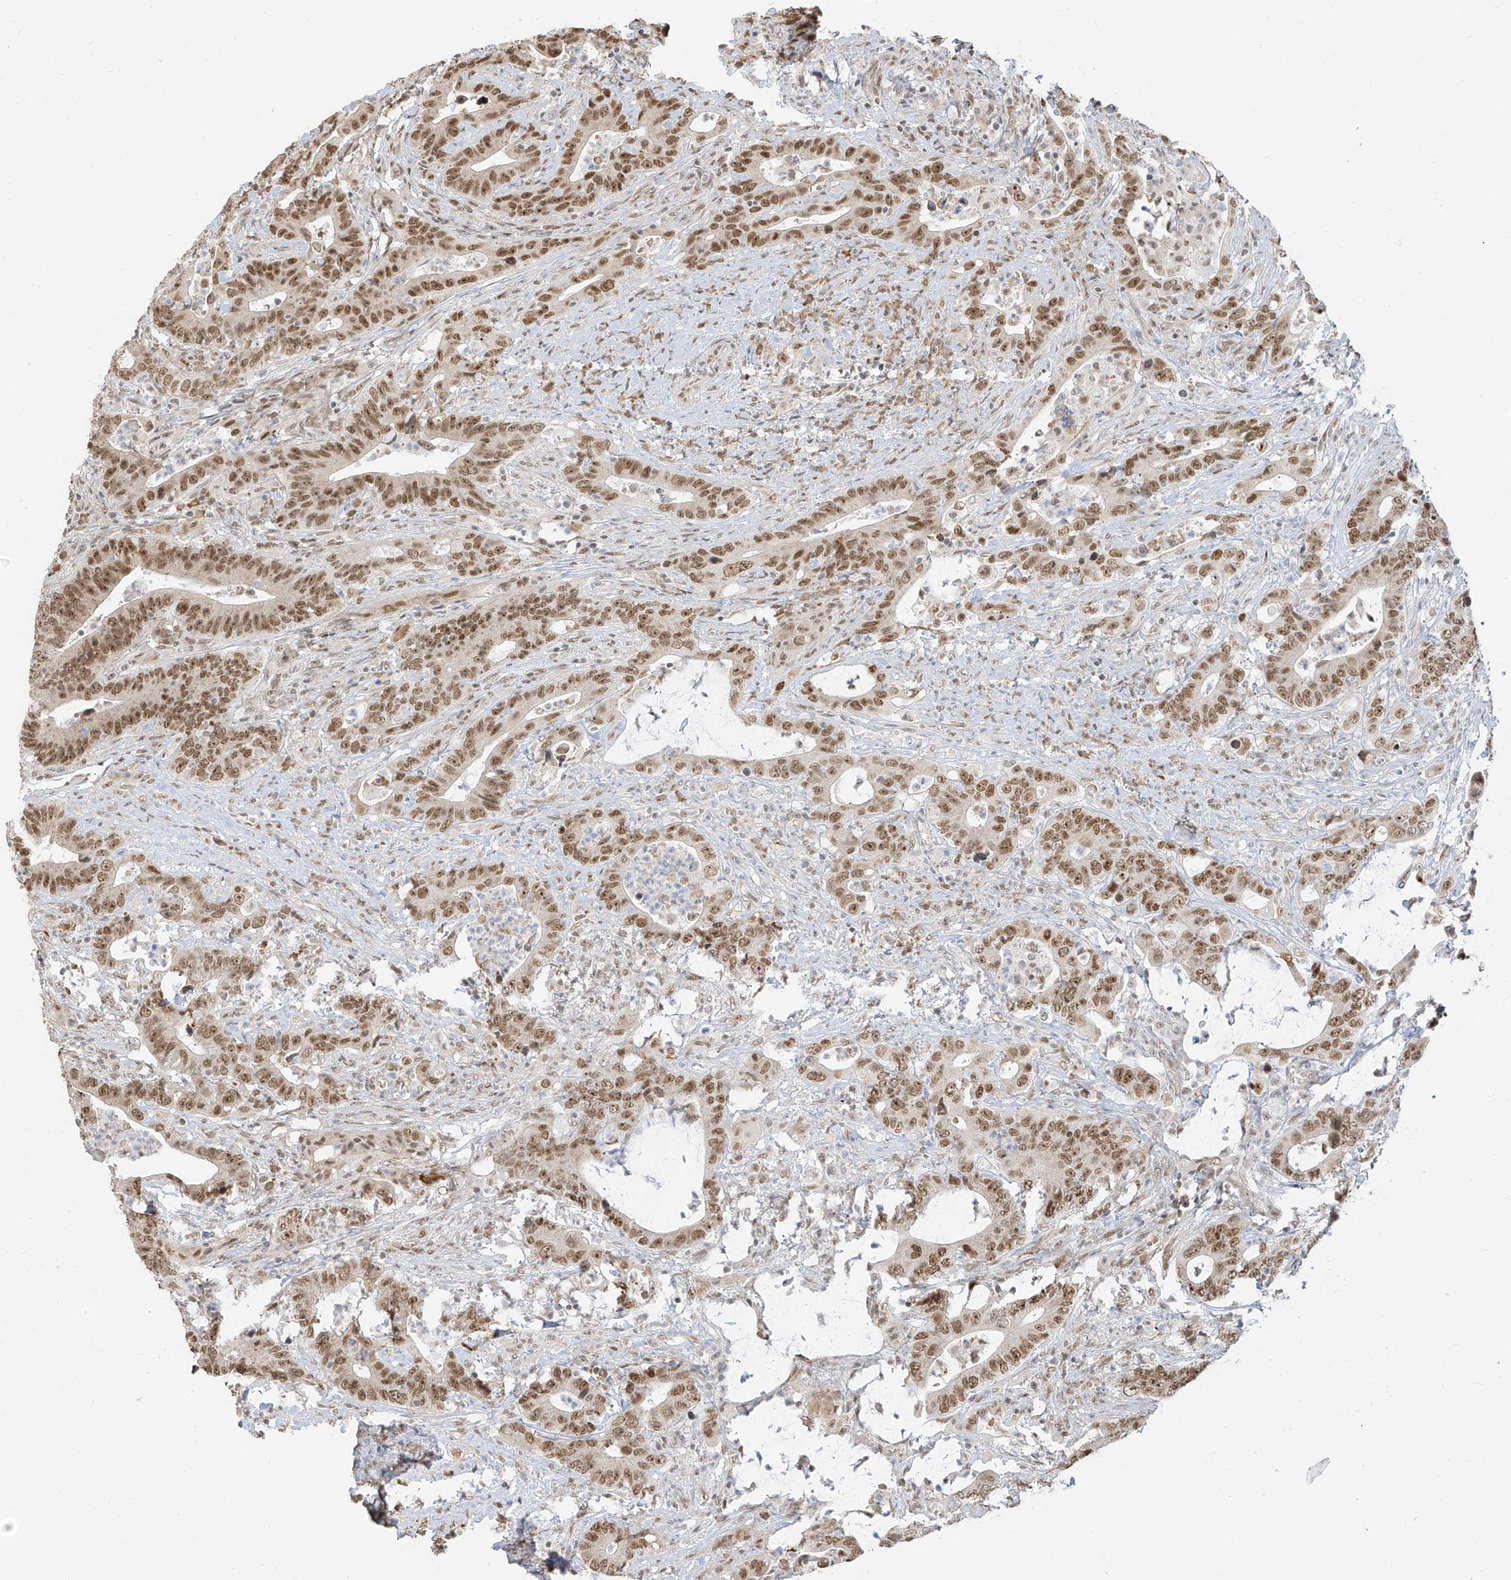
{"staining": {"intensity": "moderate", "quantity": ">75%", "location": "nuclear"}, "tissue": "colorectal cancer", "cell_type": "Tumor cells", "image_type": "cancer", "snomed": [{"axis": "morphology", "description": "Adenocarcinoma, NOS"}, {"axis": "topography", "description": "Colon"}], "caption": "Tumor cells demonstrate medium levels of moderate nuclear staining in about >75% of cells in human adenocarcinoma (colorectal).", "gene": "ZMYM2", "patient": {"sex": "female", "age": 75}}